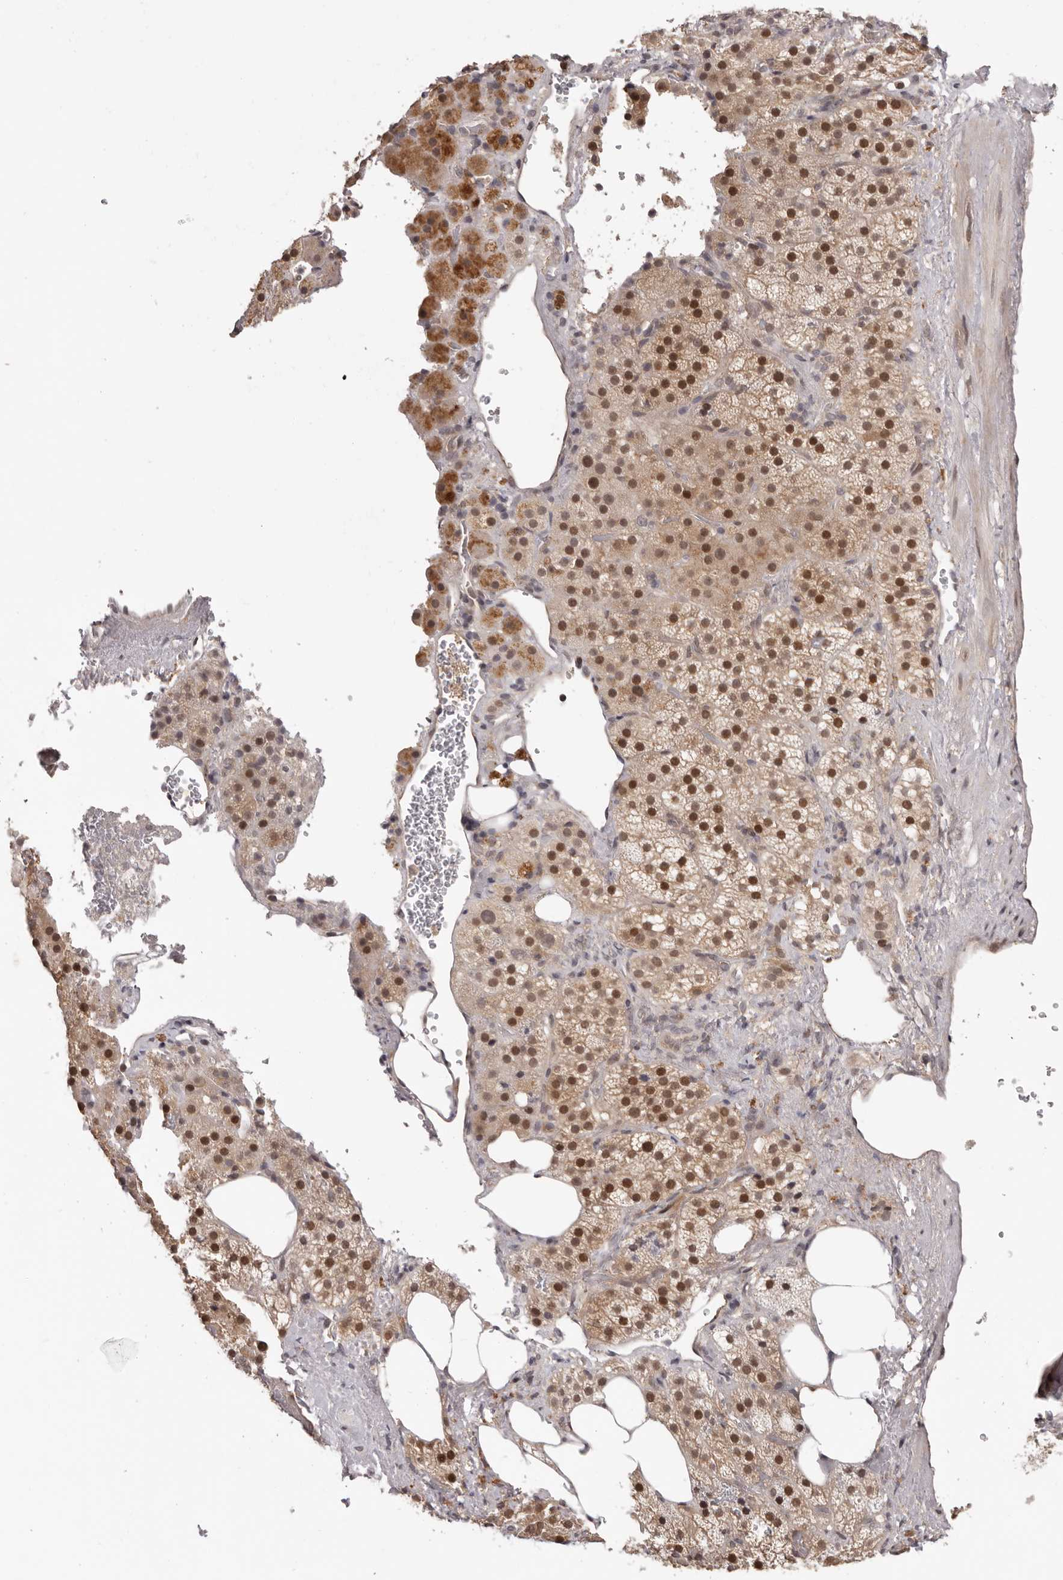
{"staining": {"intensity": "strong", "quantity": ">75%", "location": "cytoplasmic/membranous,nuclear"}, "tissue": "adrenal gland", "cell_type": "Glandular cells", "image_type": "normal", "snomed": [{"axis": "morphology", "description": "Normal tissue, NOS"}, {"axis": "topography", "description": "Adrenal gland"}], "caption": "IHC of benign human adrenal gland shows high levels of strong cytoplasmic/membranous,nuclear positivity in approximately >75% of glandular cells. The staining was performed using DAB, with brown indicating positive protein expression. Nuclei are stained blue with hematoxylin.", "gene": "TBX5", "patient": {"sex": "female", "age": 59}}